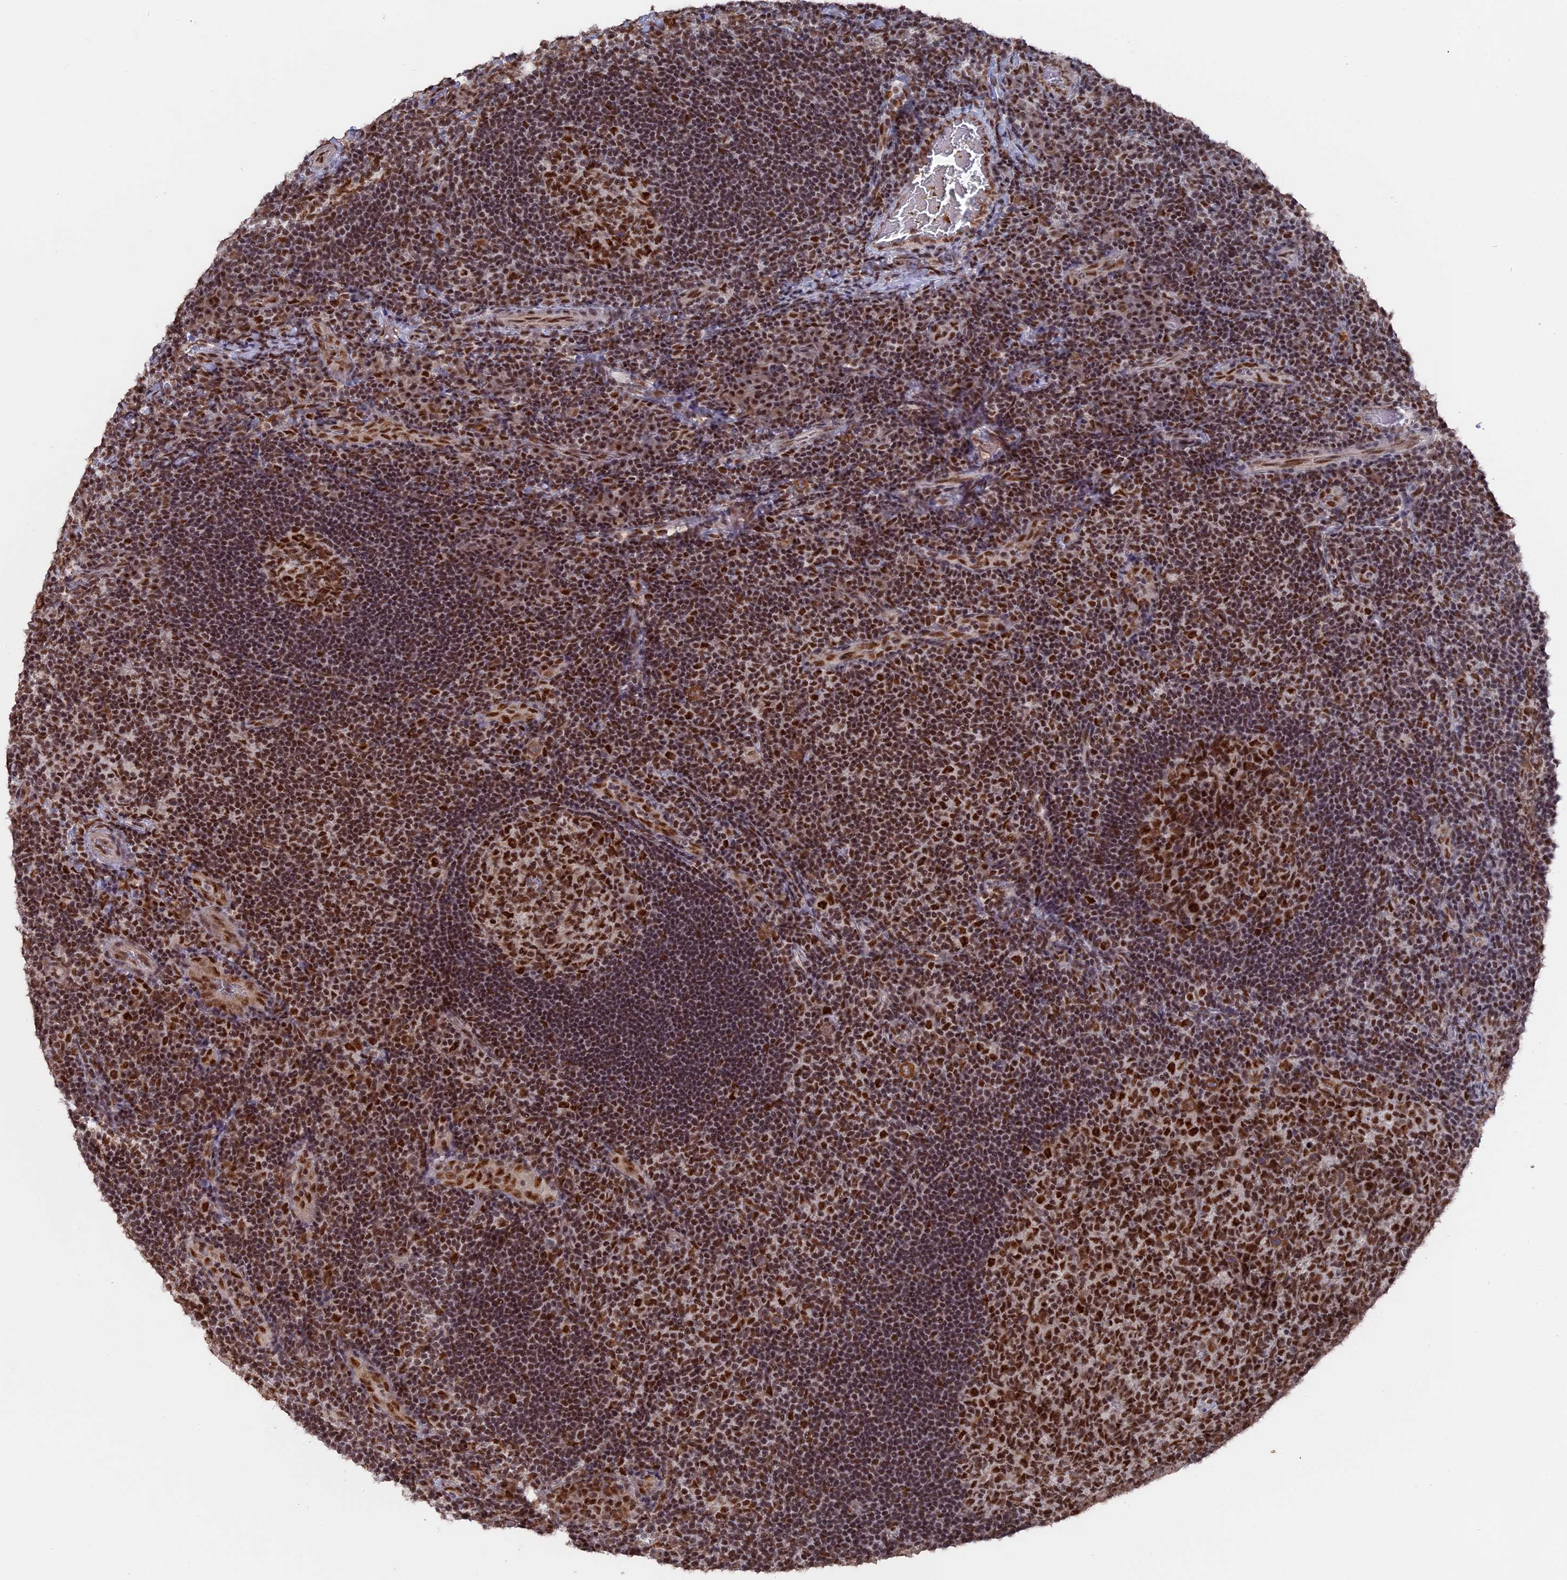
{"staining": {"intensity": "strong", "quantity": ">75%", "location": "nuclear"}, "tissue": "tonsil", "cell_type": "Germinal center cells", "image_type": "normal", "snomed": [{"axis": "morphology", "description": "Normal tissue, NOS"}, {"axis": "topography", "description": "Tonsil"}], "caption": "Tonsil stained for a protein displays strong nuclear positivity in germinal center cells.", "gene": "SF3A2", "patient": {"sex": "male", "age": 17}}